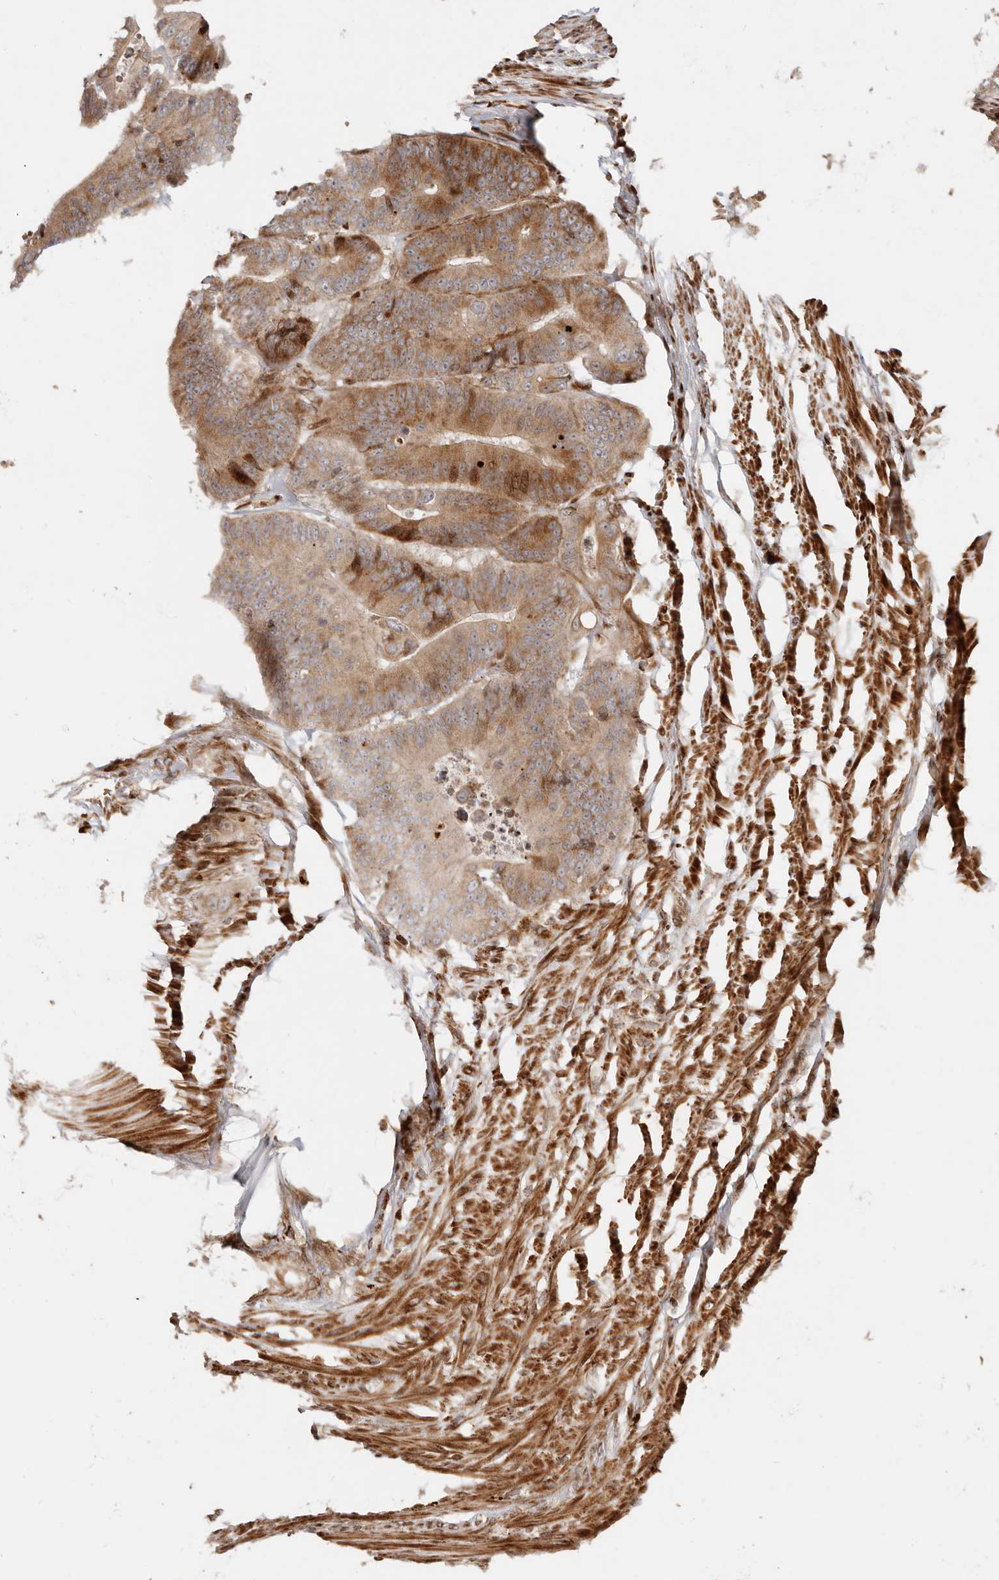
{"staining": {"intensity": "moderate", "quantity": ">75%", "location": "cytoplasmic/membranous"}, "tissue": "colorectal cancer", "cell_type": "Tumor cells", "image_type": "cancer", "snomed": [{"axis": "morphology", "description": "Adenocarcinoma, NOS"}, {"axis": "topography", "description": "Colon"}], "caption": "Protein expression analysis of adenocarcinoma (colorectal) exhibits moderate cytoplasmic/membranous expression in about >75% of tumor cells.", "gene": "TRIM4", "patient": {"sex": "male", "age": 83}}